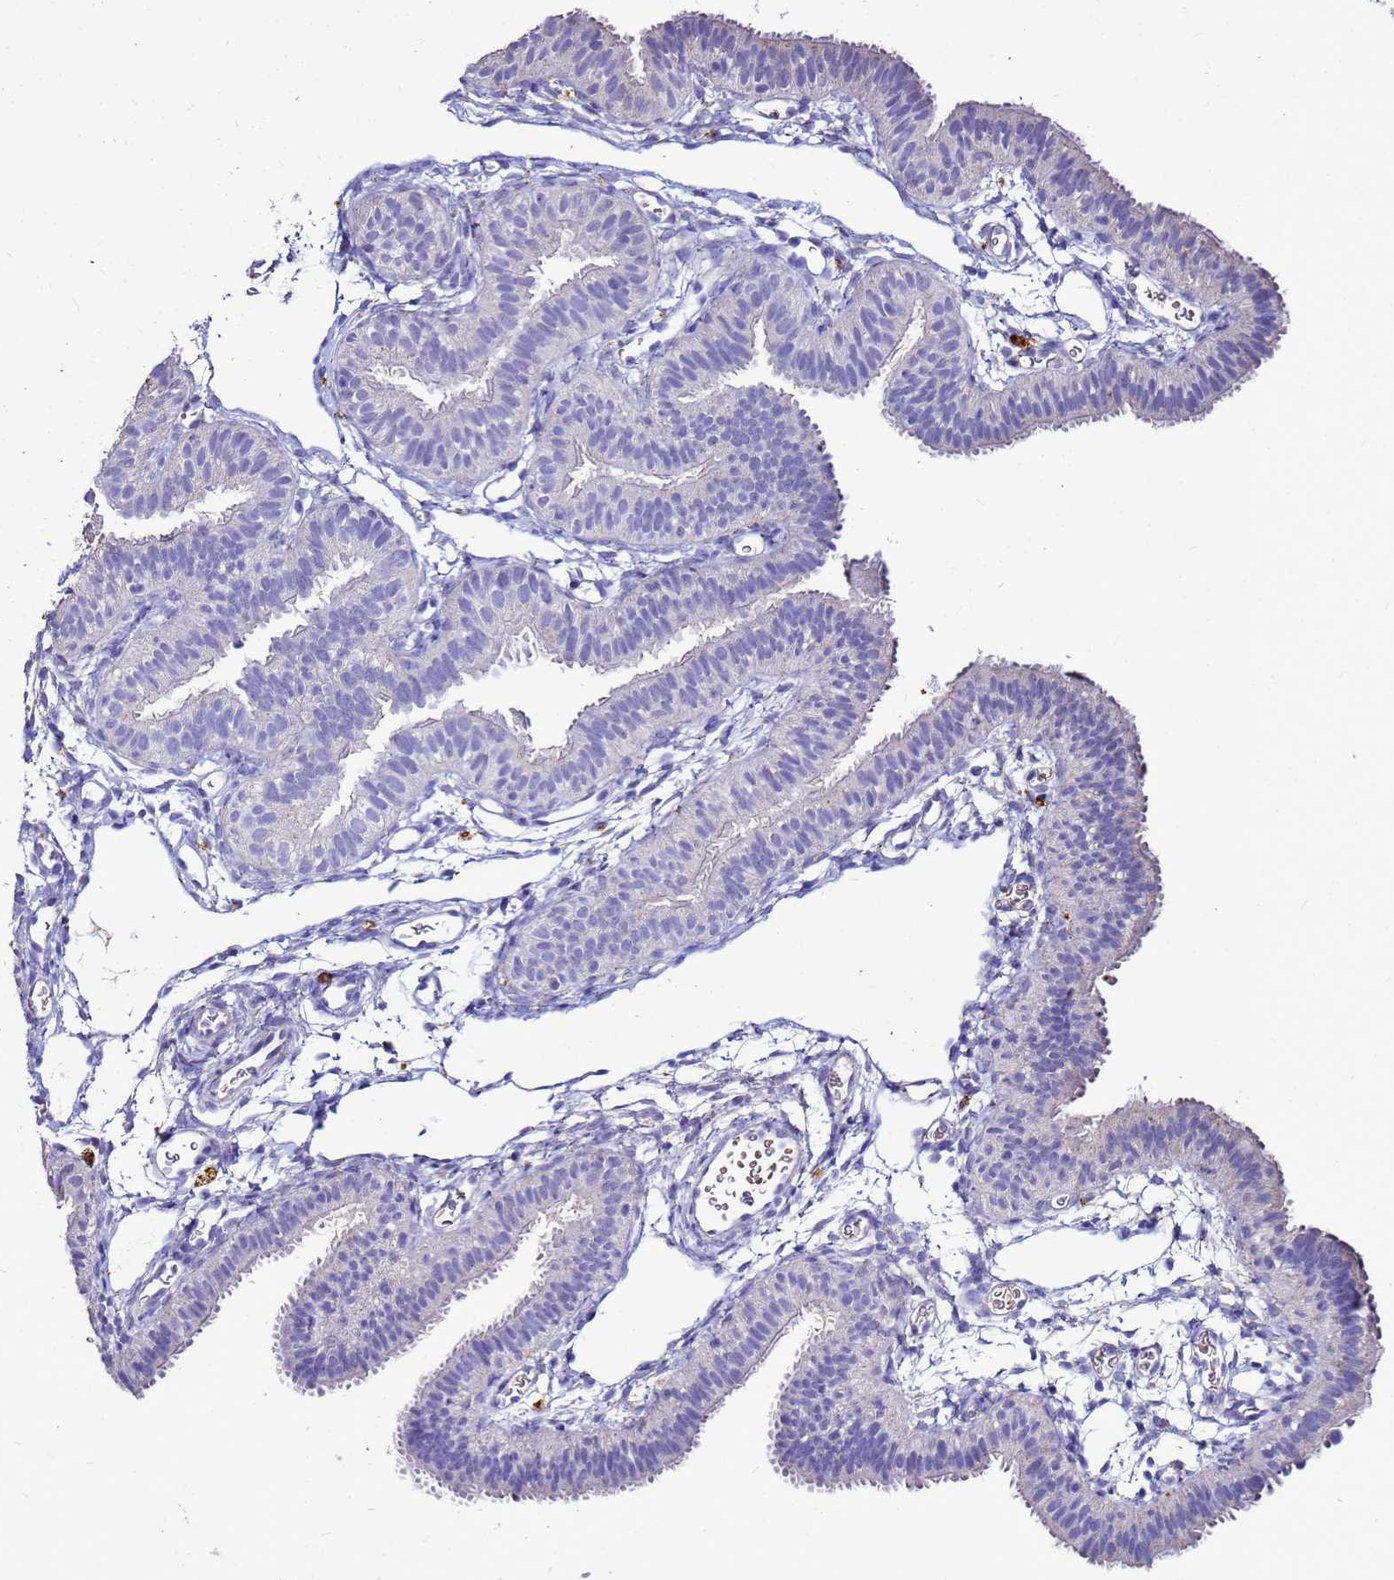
{"staining": {"intensity": "negative", "quantity": "none", "location": "none"}, "tissue": "fallopian tube", "cell_type": "Glandular cells", "image_type": "normal", "snomed": [{"axis": "morphology", "description": "Normal tissue, NOS"}, {"axis": "topography", "description": "Fallopian tube"}], "caption": "Immunohistochemistry (IHC) image of normal fallopian tube stained for a protein (brown), which displays no staining in glandular cells.", "gene": "S100A2", "patient": {"sex": "female", "age": 35}}